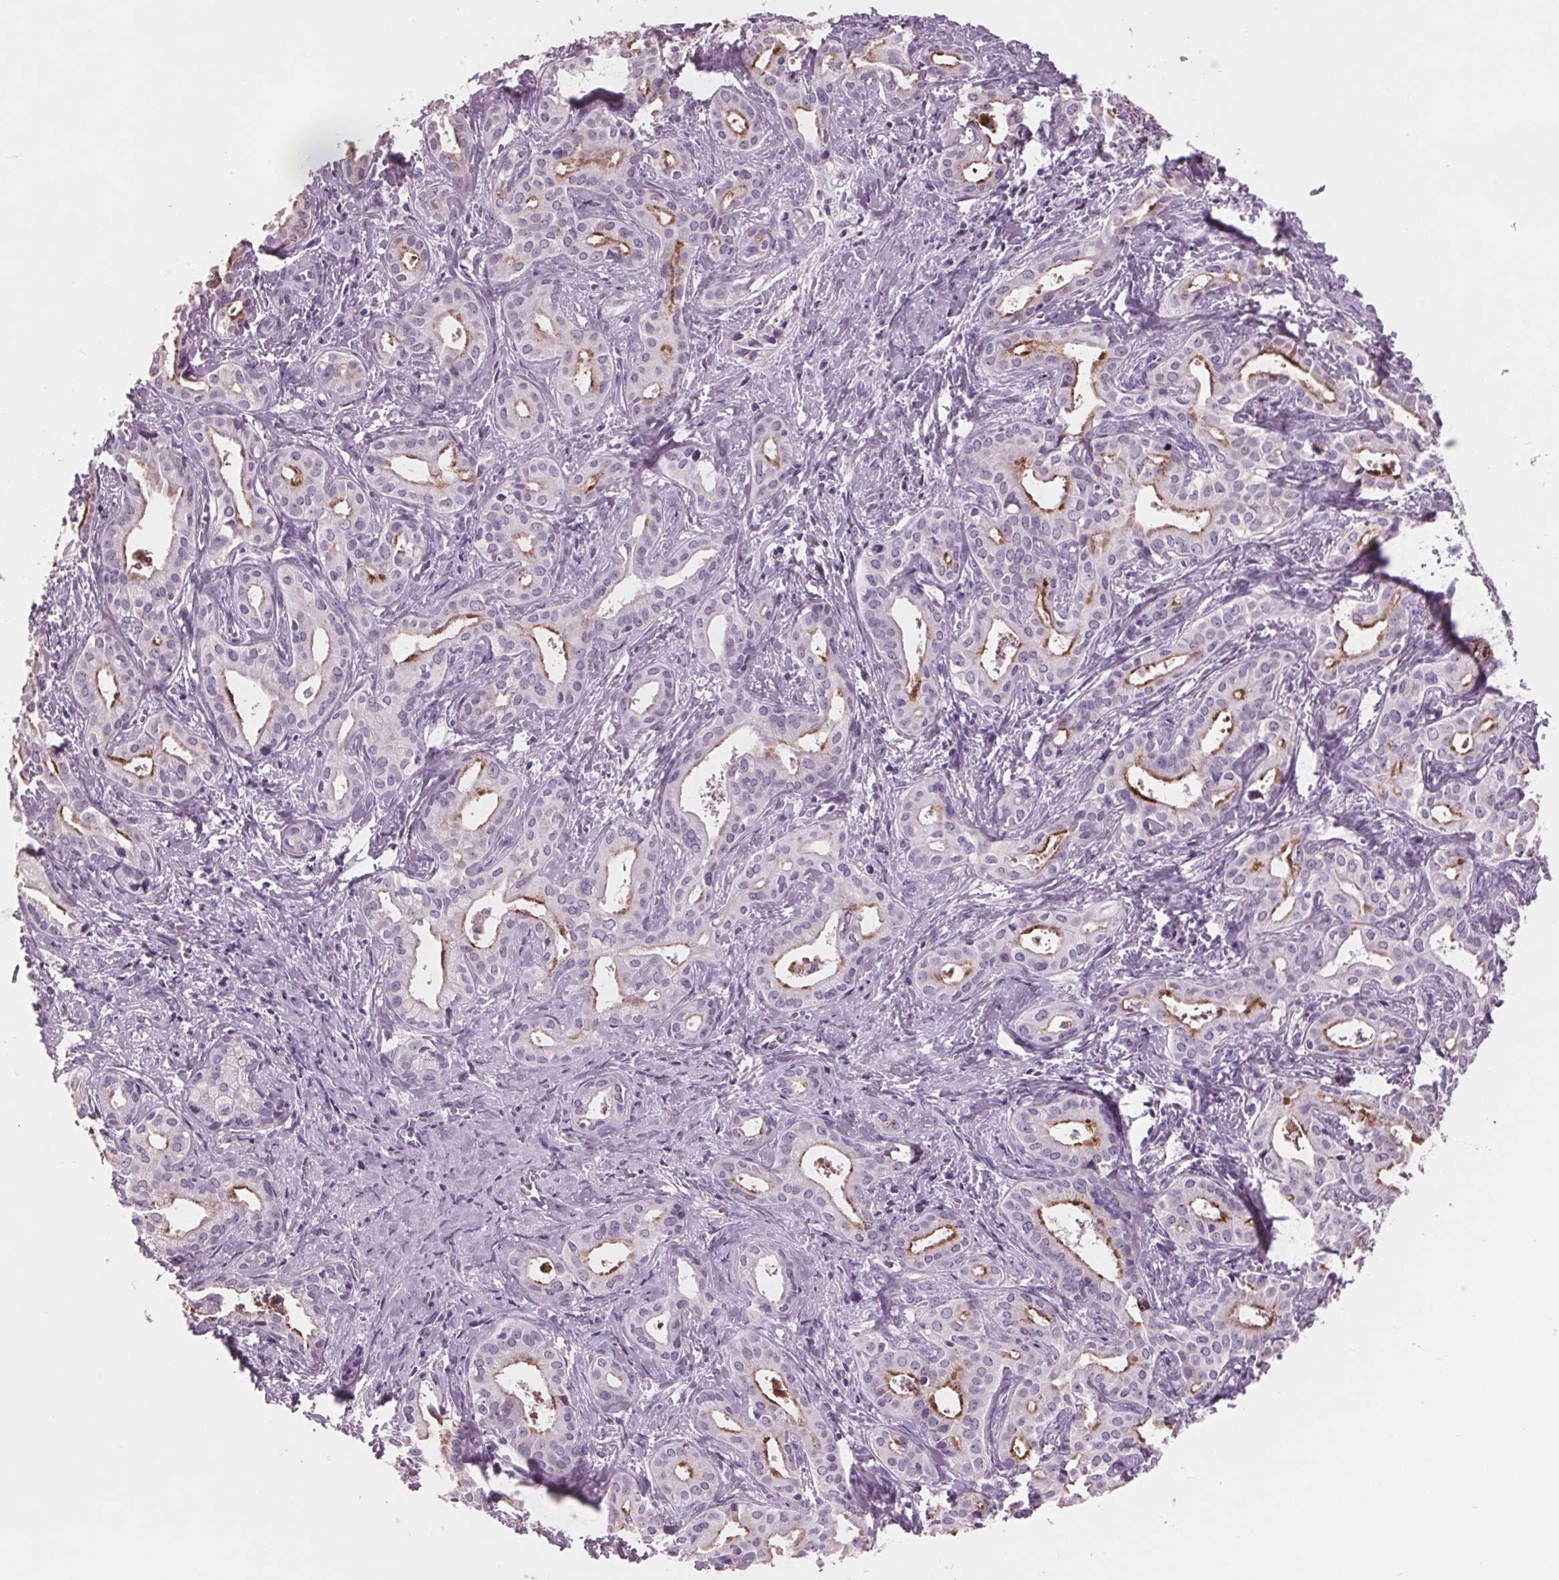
{"staining": {"intensity": "strong", "quantity": "<25%", "location": "cytoplasmic/membranous"}, "tissue": "liver cancer", "cell_type": "Tumor cells", "image_type": "cancer", "snomed": [{"axis": "morphology", "description": "Cholangiocarcinoma"}, {"axis": "topography", "description": "Liver"}], "caption": "The micrograph exhibits a brown stain indicating the presence of a protein in the cytoplasmic/membranous of tumor cells in liver cancer (cholangiocarcinoma). Using DAB (3,3'-diaminobenzidine) (brown) and hematoxylin (blue) stains, captured at high magnification using brightfield microscopy.", "gene": "AMBP", "patient": {"sex": "female", "age": 65}}